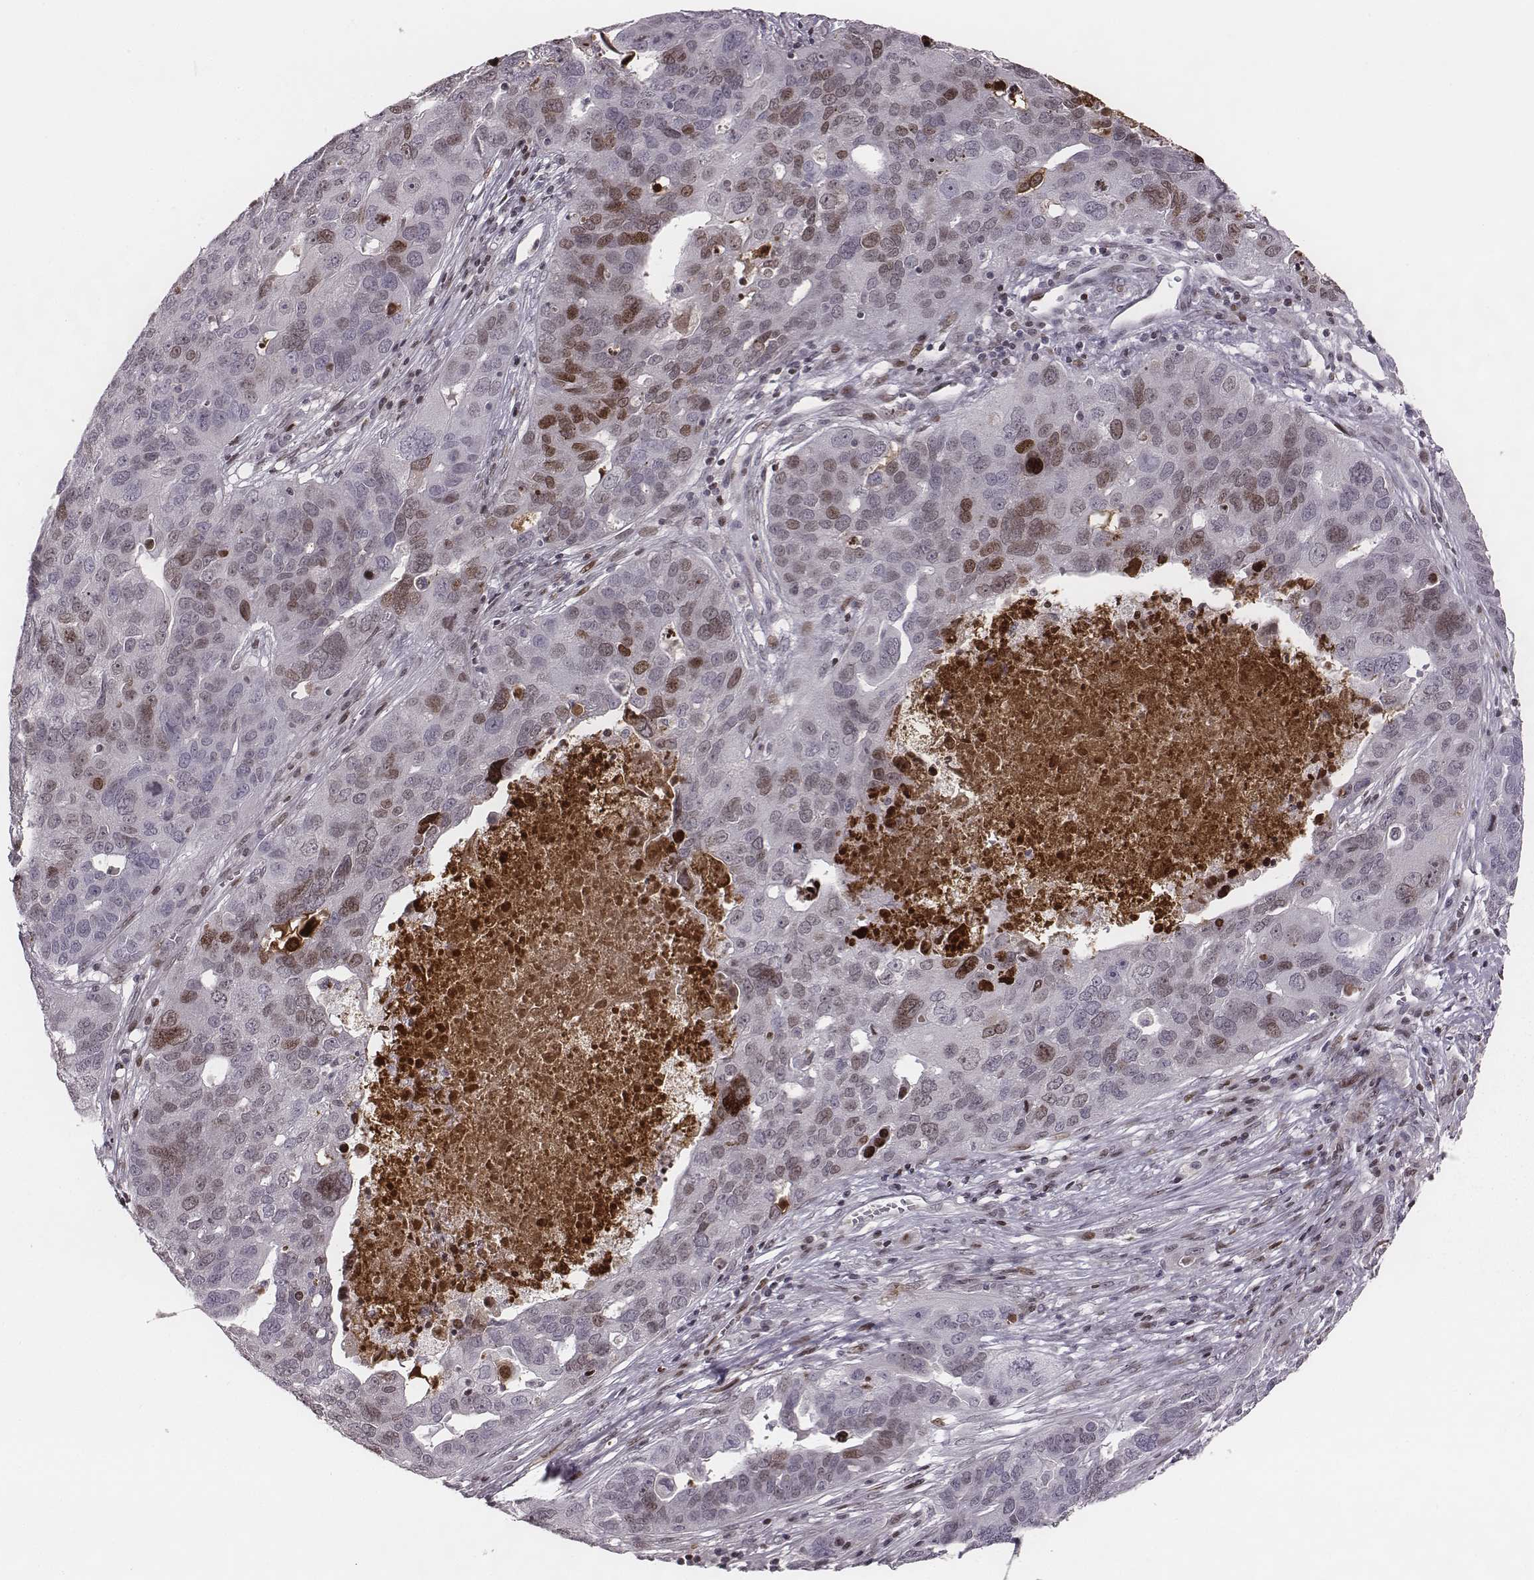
{"staining": {"intensity": "moderate", "quantity": "<25%", "location": "nuclear"}, "tissue": "ovarian cancer", "cell_type": "Tumor cells", "image_type": "cancer", "snomed": [{"axis": "morphology", "description": "Carcinoma, endometroid"}, {"axis": "topography", "description": "Soft tissue"}, {"axis": "topography", "description": "Ovary"}], "caption": "This histopathology image displays immunohistochemistry staining of ovarian cancer, with low moderate nuclear positivity in approximately <25% of tumor cells.", "gene": "NDC1", "patient": {"sex": "female", "age": 52}}